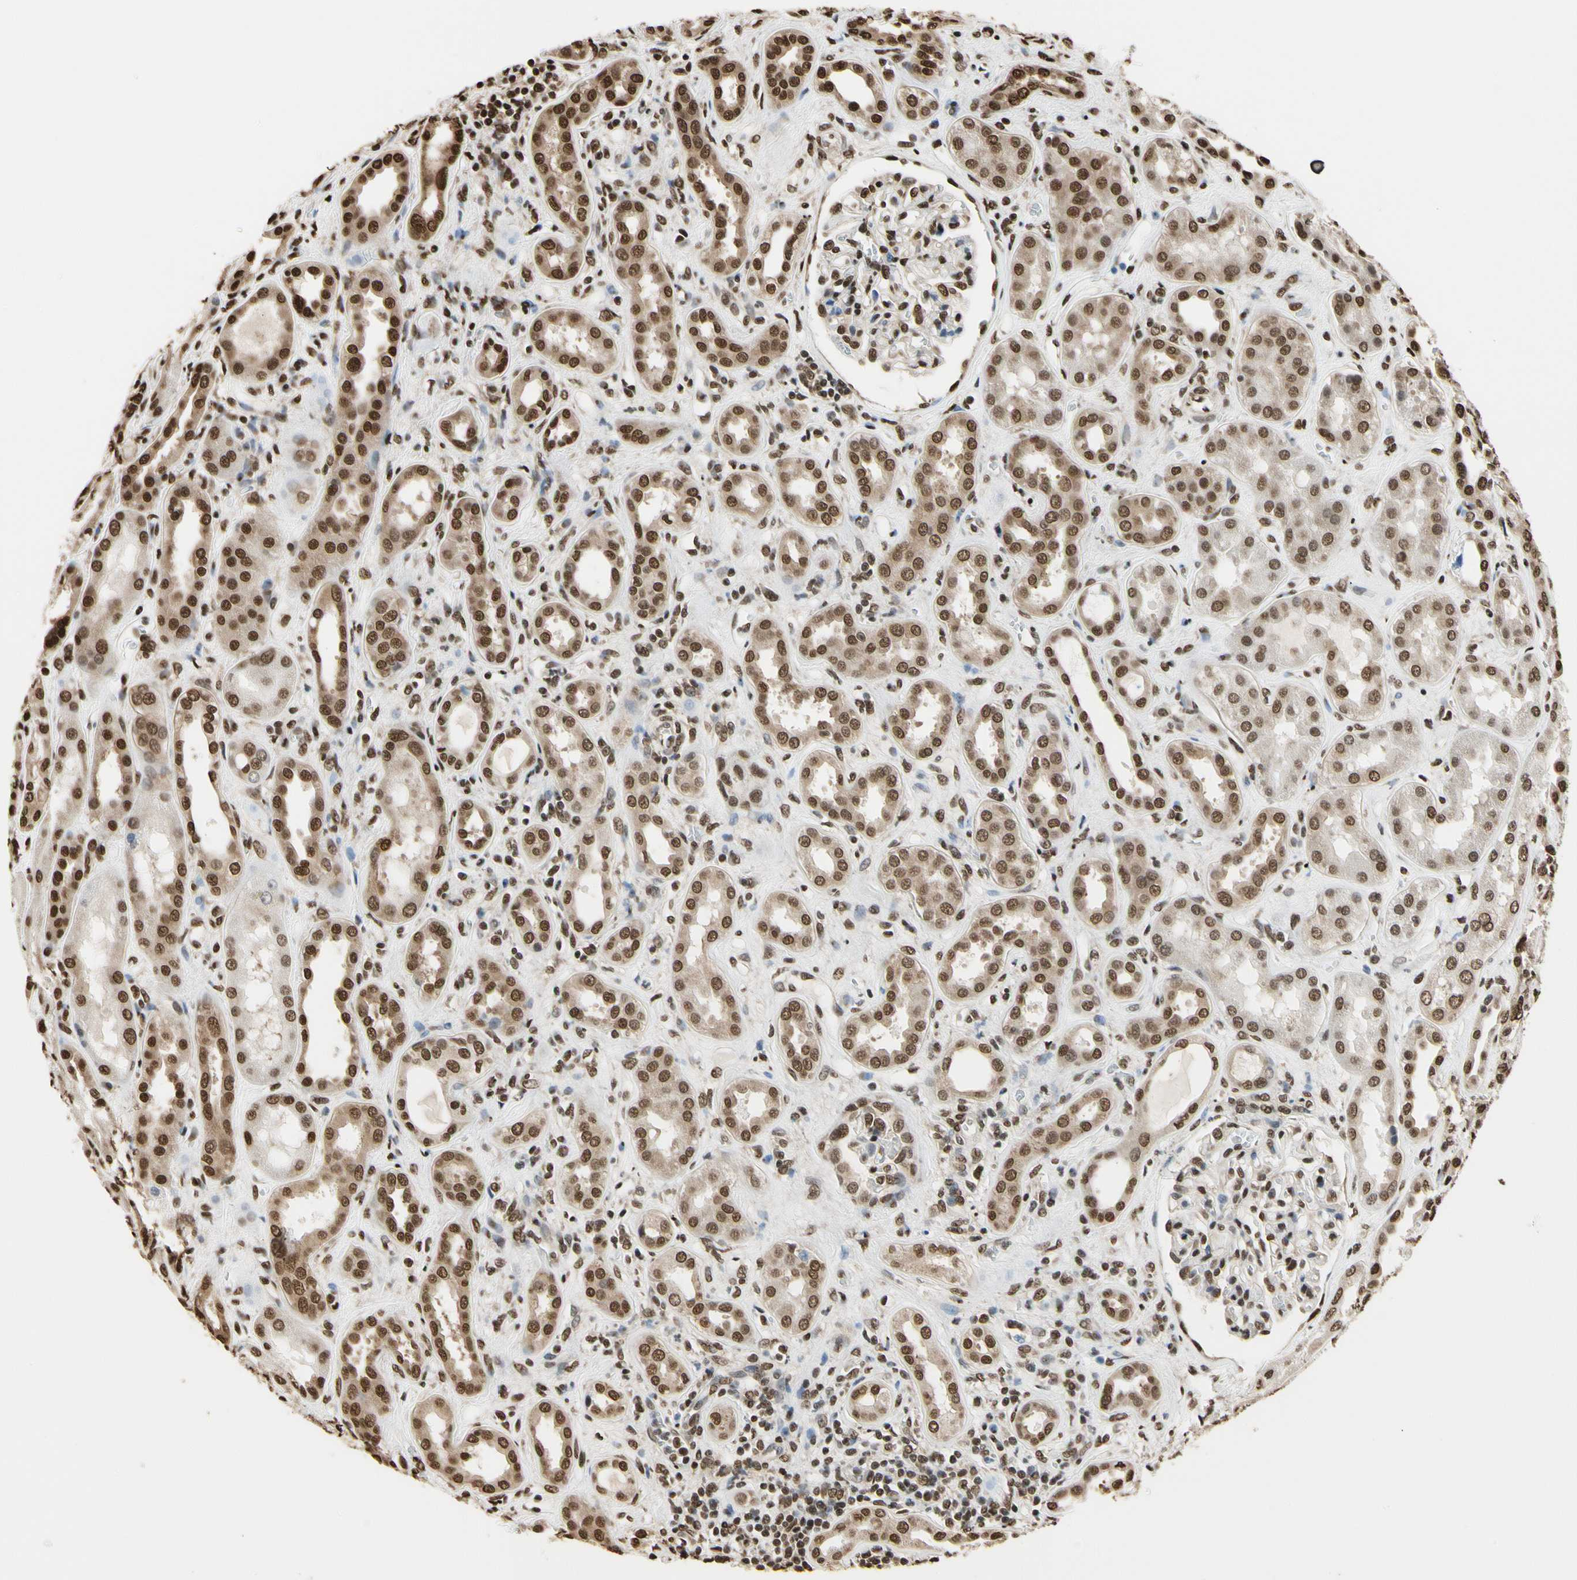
{"staining": {"intensity": "moderate", "quantity": "25%-75%", "location": "nuclear"}, "tissue": "kidney", "cell_type": "Cells in glomeruli", "image_type": "normal", "snomed": [{"axis": "morphology", "description": "Normal tissue, NOS"}, {"axis": "topography", "description": "Kidney"}], "caption": "The micrograph reveals staining of normal kidney, revealing moderate nuclear protein expression (brown color) within cells in glomeruli.", "gene": "HNRNPK", "patient": {"sex": "male", "age": 59}}